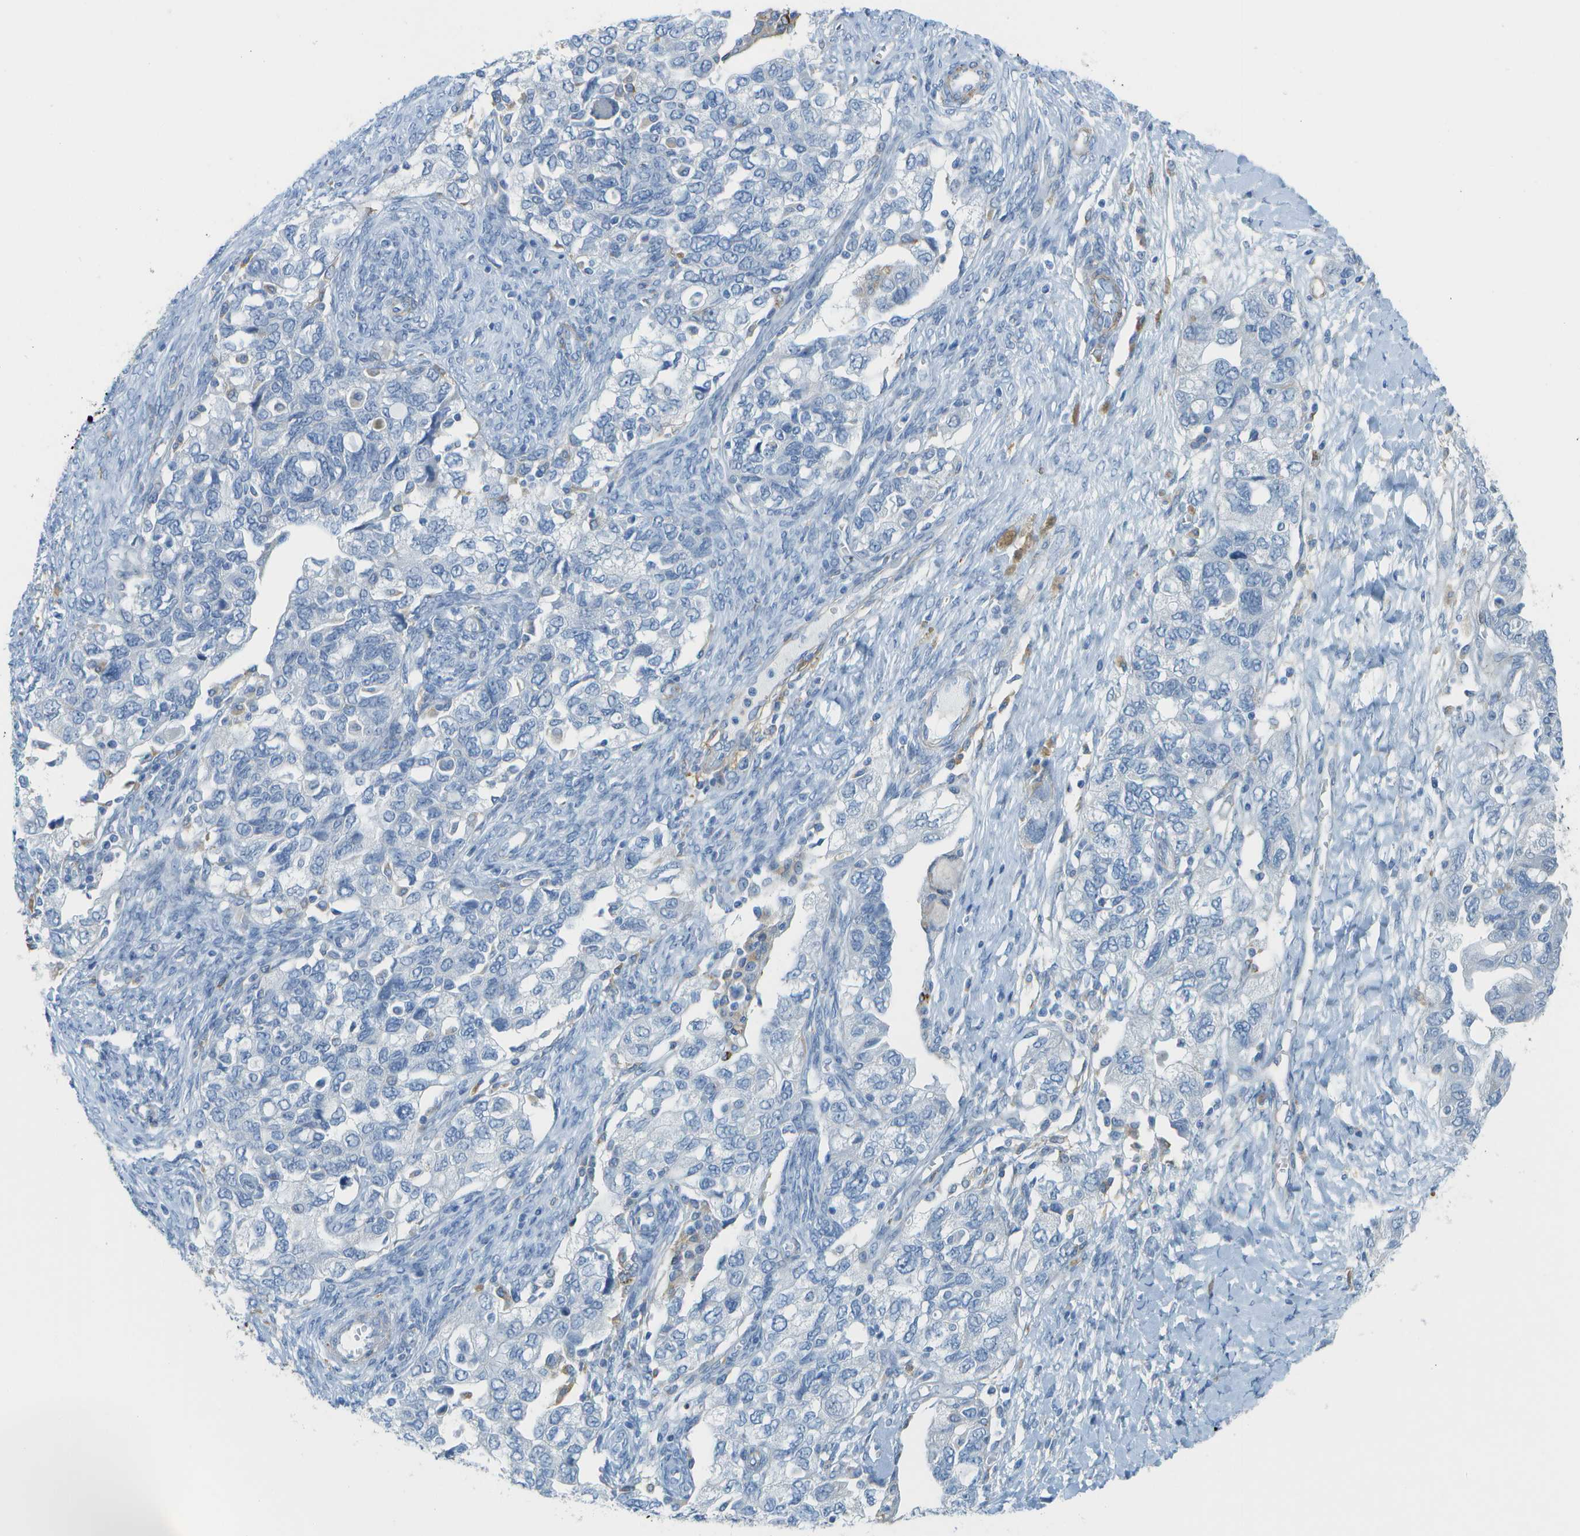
{"staining": {"intensity": "negative", "quantity": "none", "location": "none"}, "tissue": "ovarian cancer", "cell_type": "Tumor cells", "image_type": "cancer", "snomed": [{"axis": "morphology", "description": "Carcinoma, NOS"}, {"axis": "morphology", "description": "Cystadenocarcinoma, serous, NOS"}, {"axis": "topography", "description": "Ovary"}], "caption": "An immunohistochemistry micrograph of ovarian cancer (carcinoma) is shown. There is no staining in tumor cells of ovarian cancer (carcinoma). (DAB (3,3'-diaminobenzidine) immunohistochemistry, high magnification).", "gene": "ZBTB43", "patient": {"sex": "female", "age": 69}}